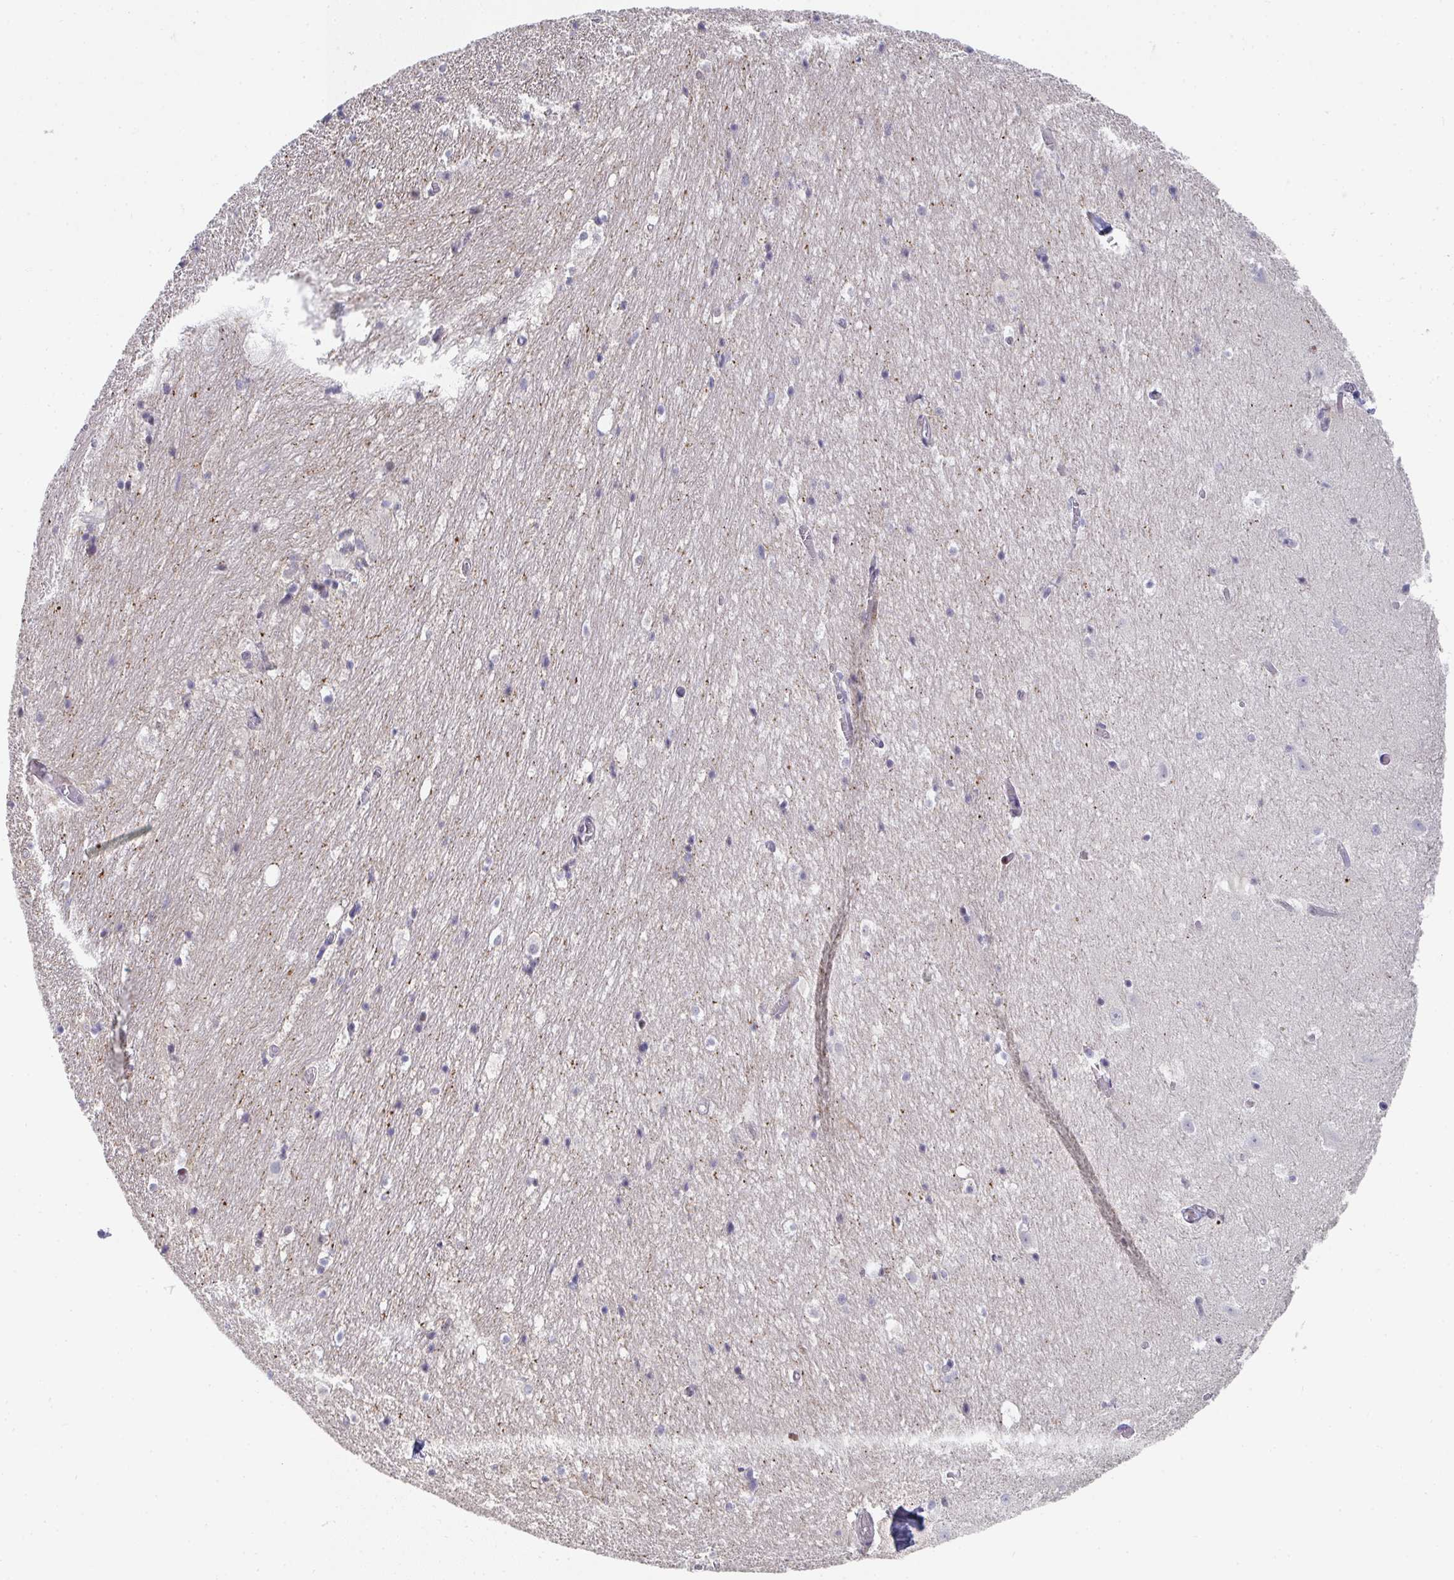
{"staining": {"intensity": "negative", "quantity": "none", "location": "none"}, "tissue": "hippocampus", "cell_type": "Glial cells", "image_type": "normal", "snomed": [{"axis": "morphology", "description": "Normal tissue, NOS"}, {"axis": "topography", "description": "Hippocampus"}], "caption": "Immunohistochemistry (IHC) micrograph of unremarkable human hippocampus stained for a protein (brown), which displays no expression in glial cells.", "gene": "ZIC3", "patient": {"sex": "female", "age": 52}}